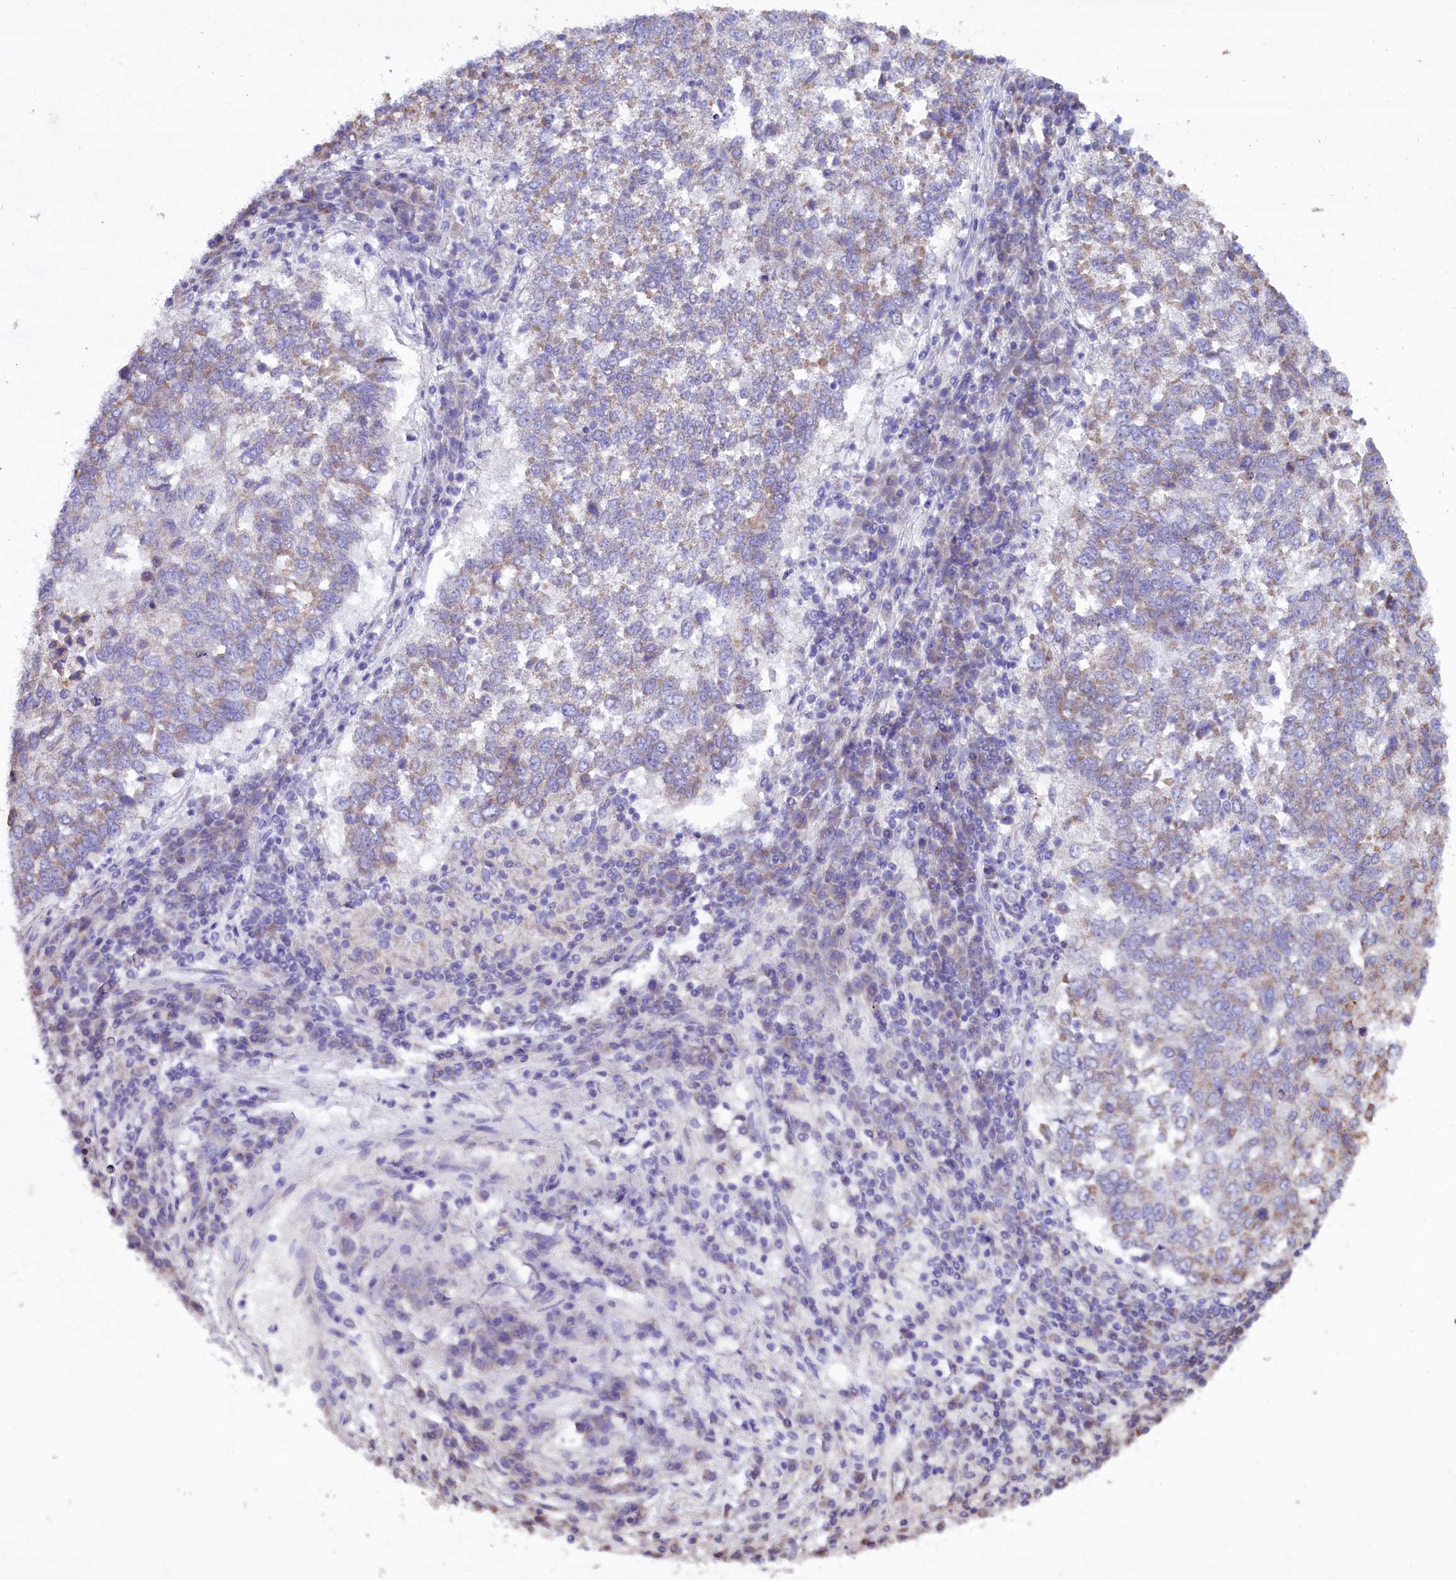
{"staining": {"intensity": "weak", "quantity": "25%-75%", "location": "cytoplasmic/membranous"}, "tissue": "lung cancer", "cell_type": "Tumor cells", "image_type": "cancer", "snomed": [{"axis": "morphology", "description": "Squamous cell carcinoma, NOS"}, {"axis": "topography", "description": "Lung"}], "caption": "Lung cancer (squamous cell carcinoma) stained for a protein (brown) exhibits weak cytoplasmic/membranous positive staining in approximately 25%-75% of tumor cells.", "gene": "ZSWIM1", "patient": {"sex": "male", "age": 73}}